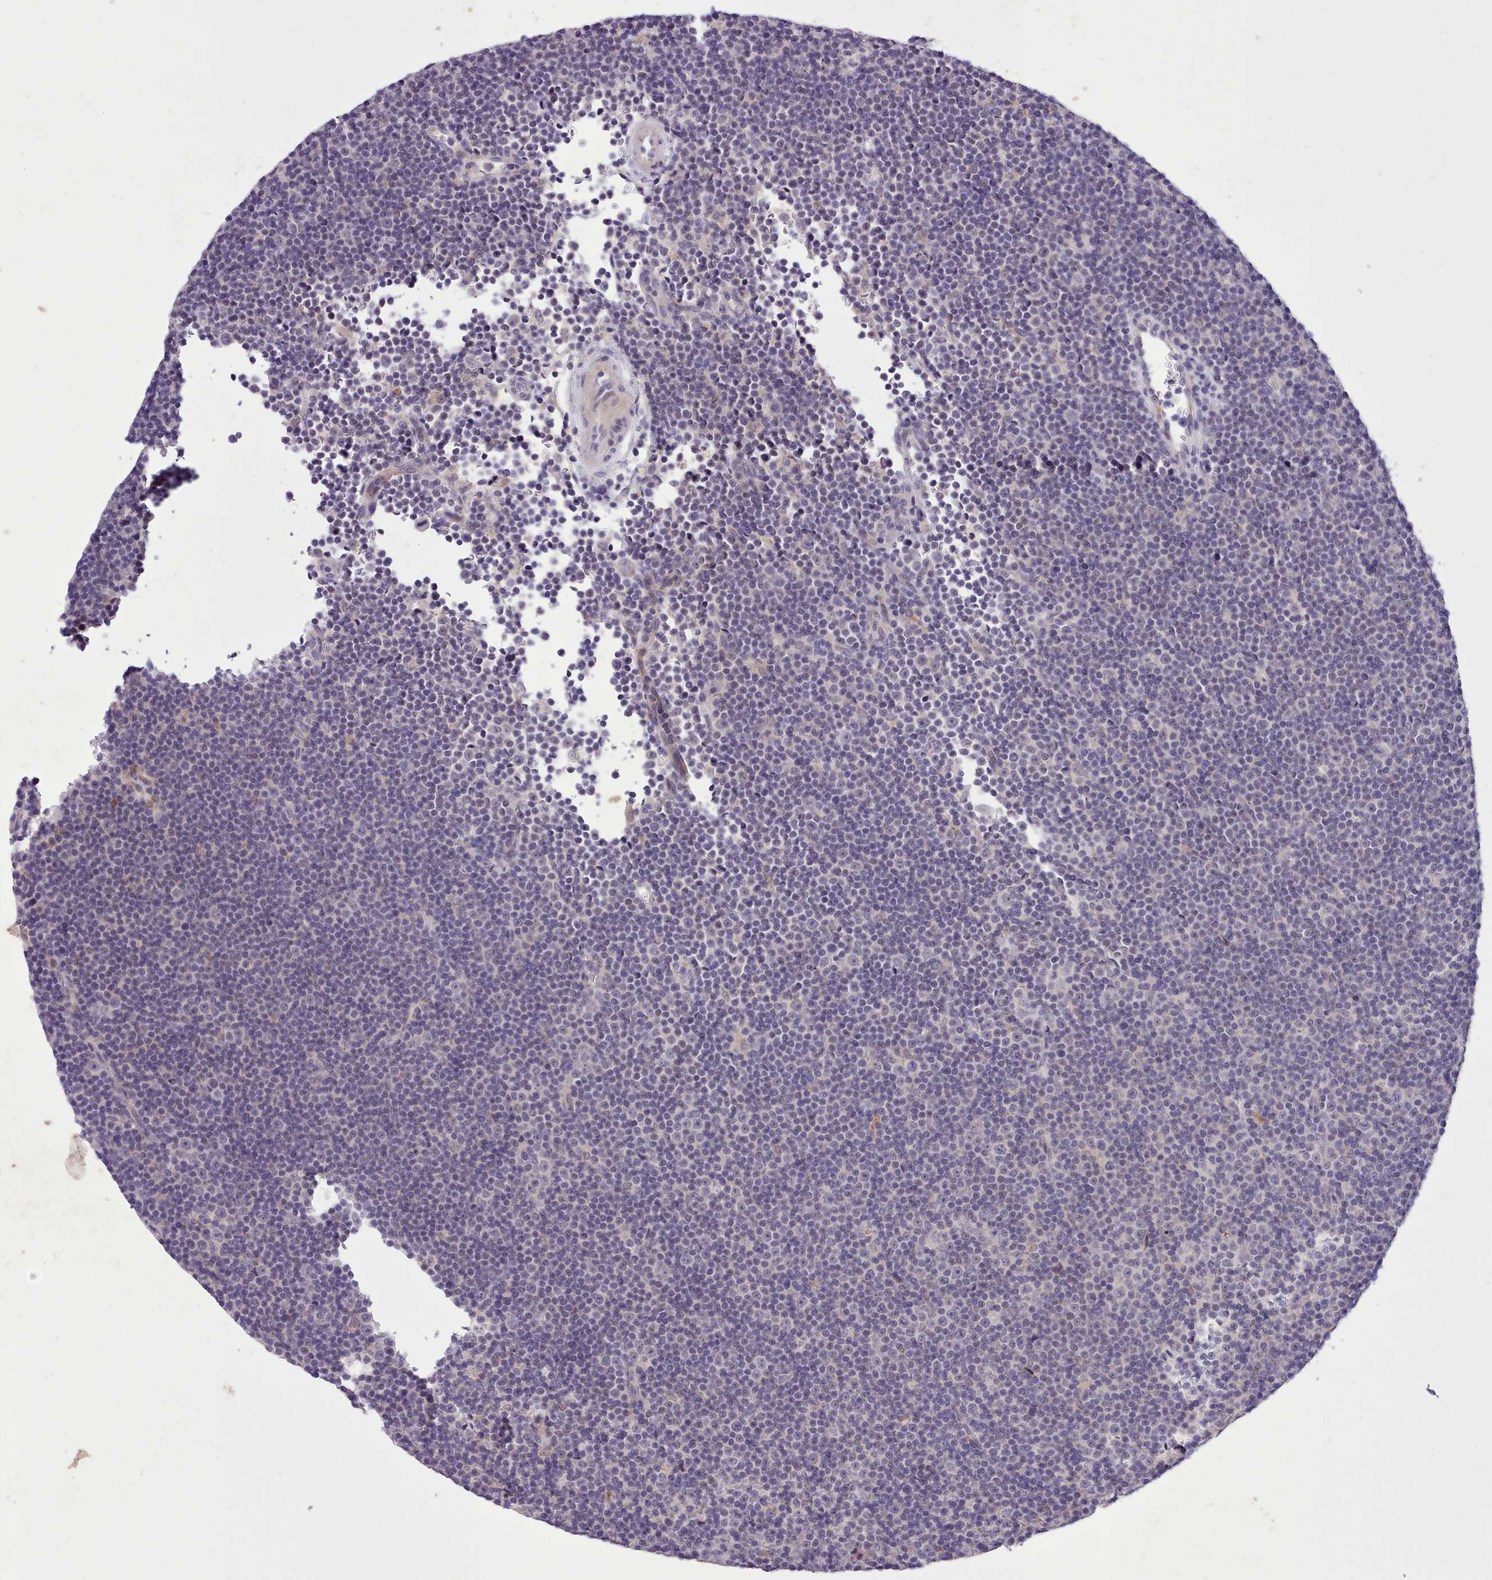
{"staining": {"intensity": "negative", "quantity": "none", "location": "none"}, "tissue": "lymphoma", "cell_type": "Tumor cells", "image_type": "cancer", "snomed": [{"axis": "morphology", "description": "Malignant lymphoma, non-Hodgkin's type, Low grade"}, {"axis": "topography", "description": "Lymph node"}], "caption": "Immunohistochemical staining of low-grade malignant lymphoma, non-Hodgkin's type shows no significant positivity in tumor cells.", "gene": "FAM83E", "patient": {"sex": "female", "age": 67}}